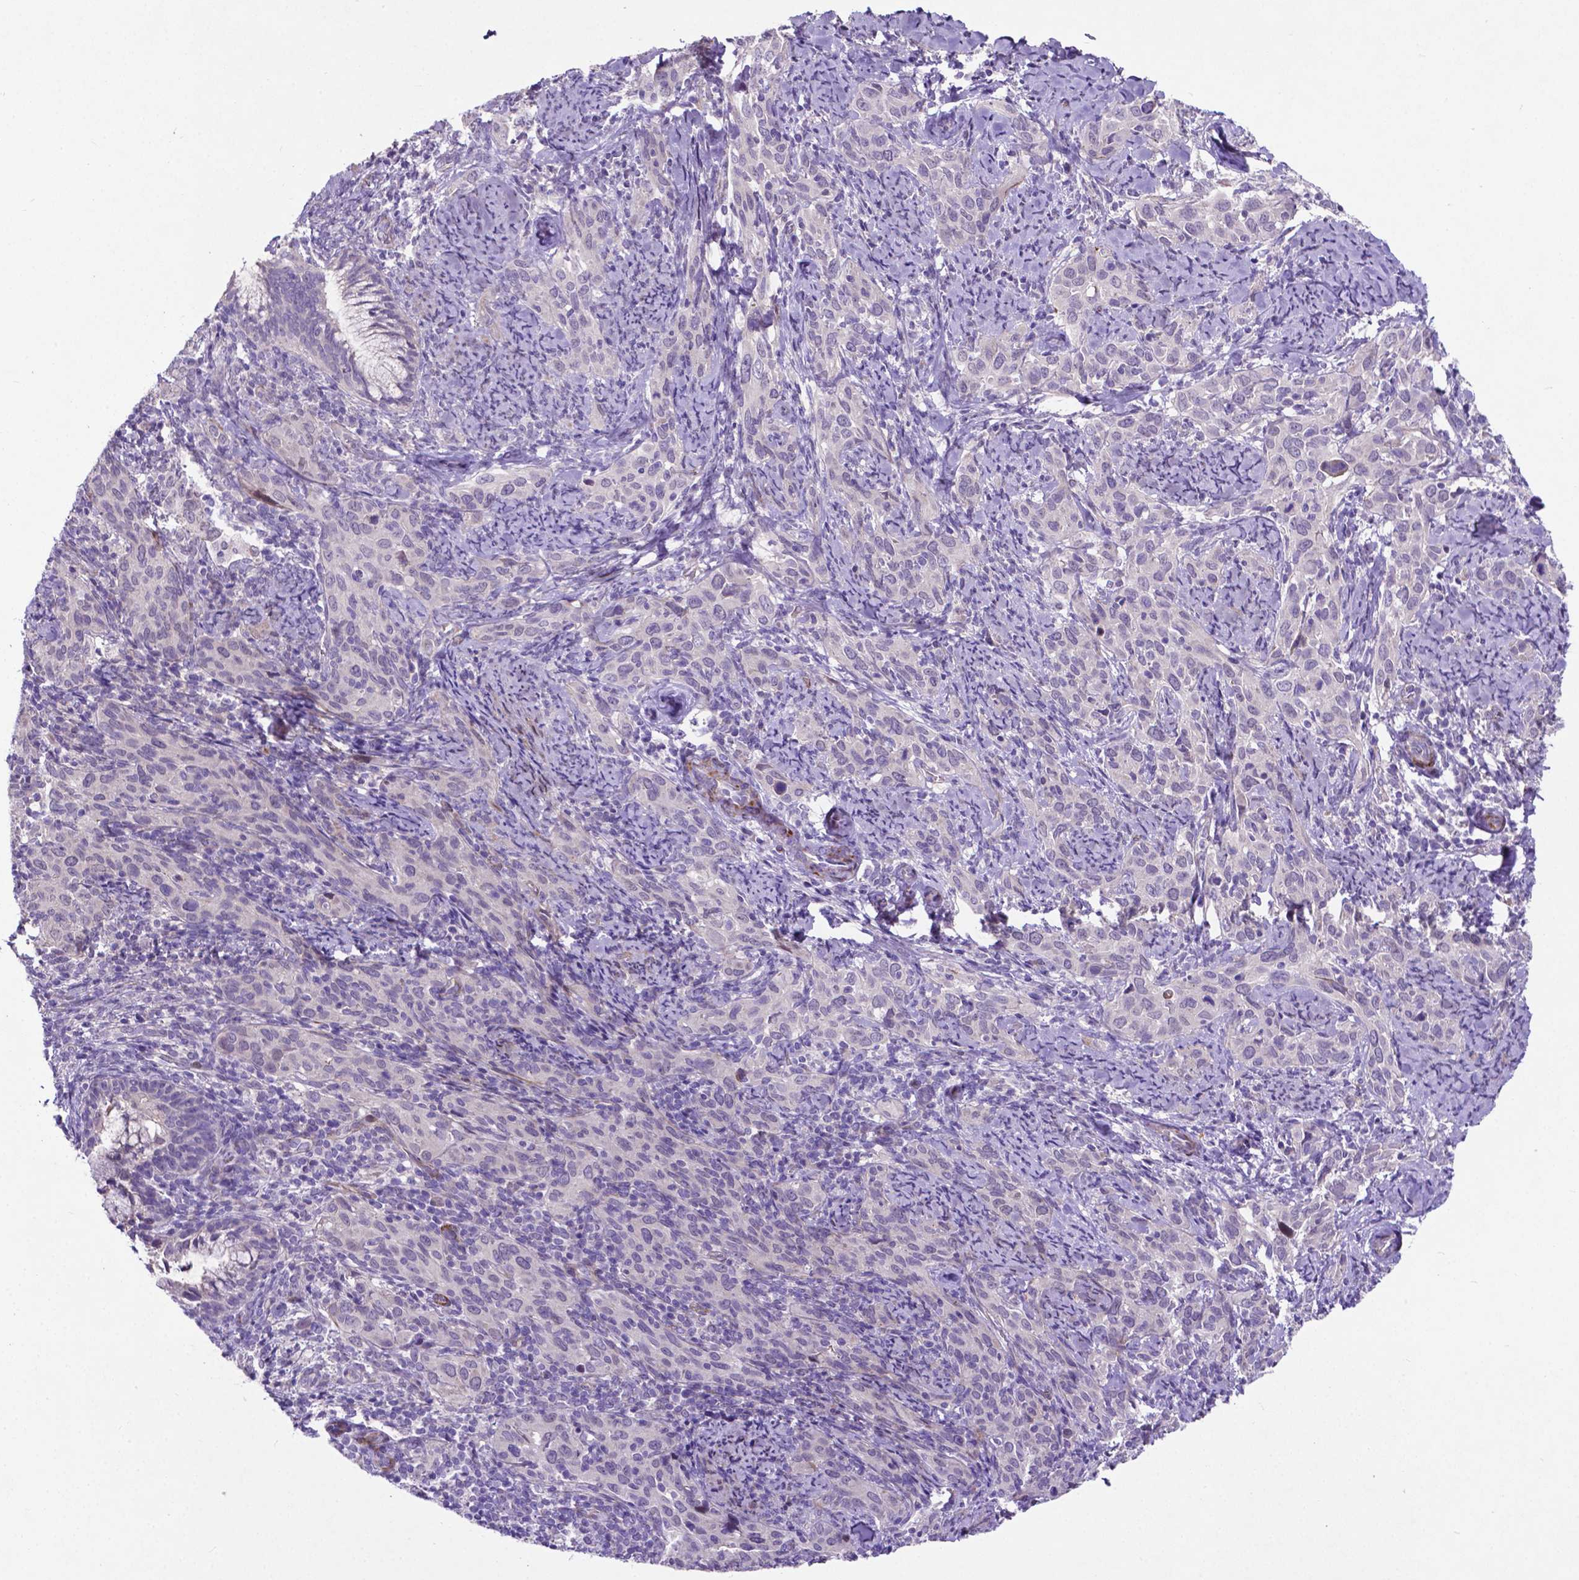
{"staining": {"intensity": "negative", "quantity": "none", "location": "none"}, "tissue": "cervical cancer", "cell_type": "Tumor cells", "image_type": "cancer", "snomed": [{"axis": "morphology", "description": "Squamous cell carcinoma, NOS"}, {"axis": "topography", "description": "Cervix"}], "caption": "Protein analysis of cervical squamous cell carcinoma demonstrates no significant expression in tumor cells.", "gene": "PFKFB4", "patient": {"sex": "female", "age": 51}}